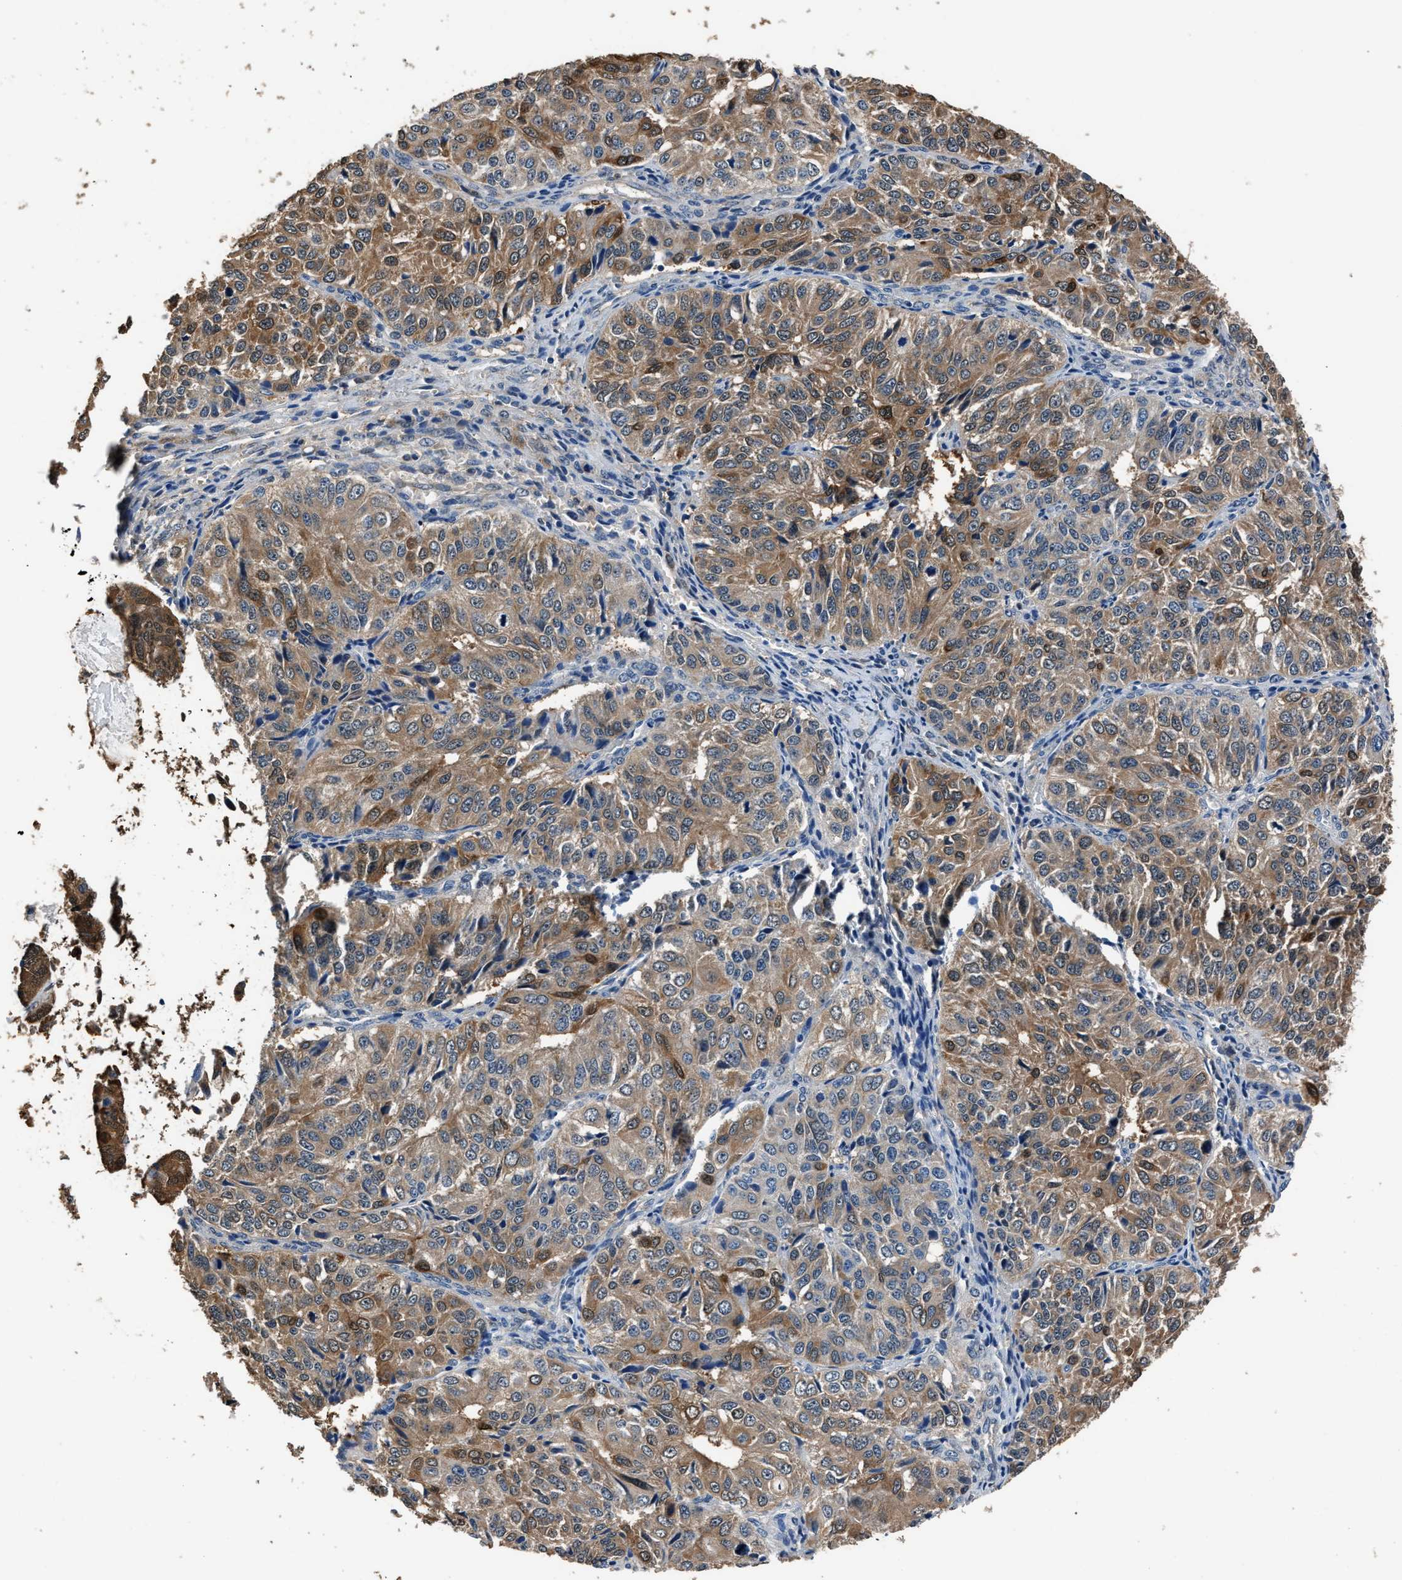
{"staining": {"intensity": "moderate", "quantity": ">75%", "location": "cytoplasmic/membranous"}, "tissue": "ovarian cancer", "cell_type": "Tumor cells", "image_type": "cancer", "snomed": [{"axis": "morphology", "description": "Carcinoma, endometroid"}, {"axis": "topography", "description": "Ovary"}], "caption": "This micrograph demonstrates ovarian cancer stained with IHC to label a protein in brown. The cytoplasmic/membranous of tumor cells show moderate positivity for the protein. Nuclei are counter-stained blue.", "gene": "GSTP1", "patient": {"sex": "female", "age": 51}}